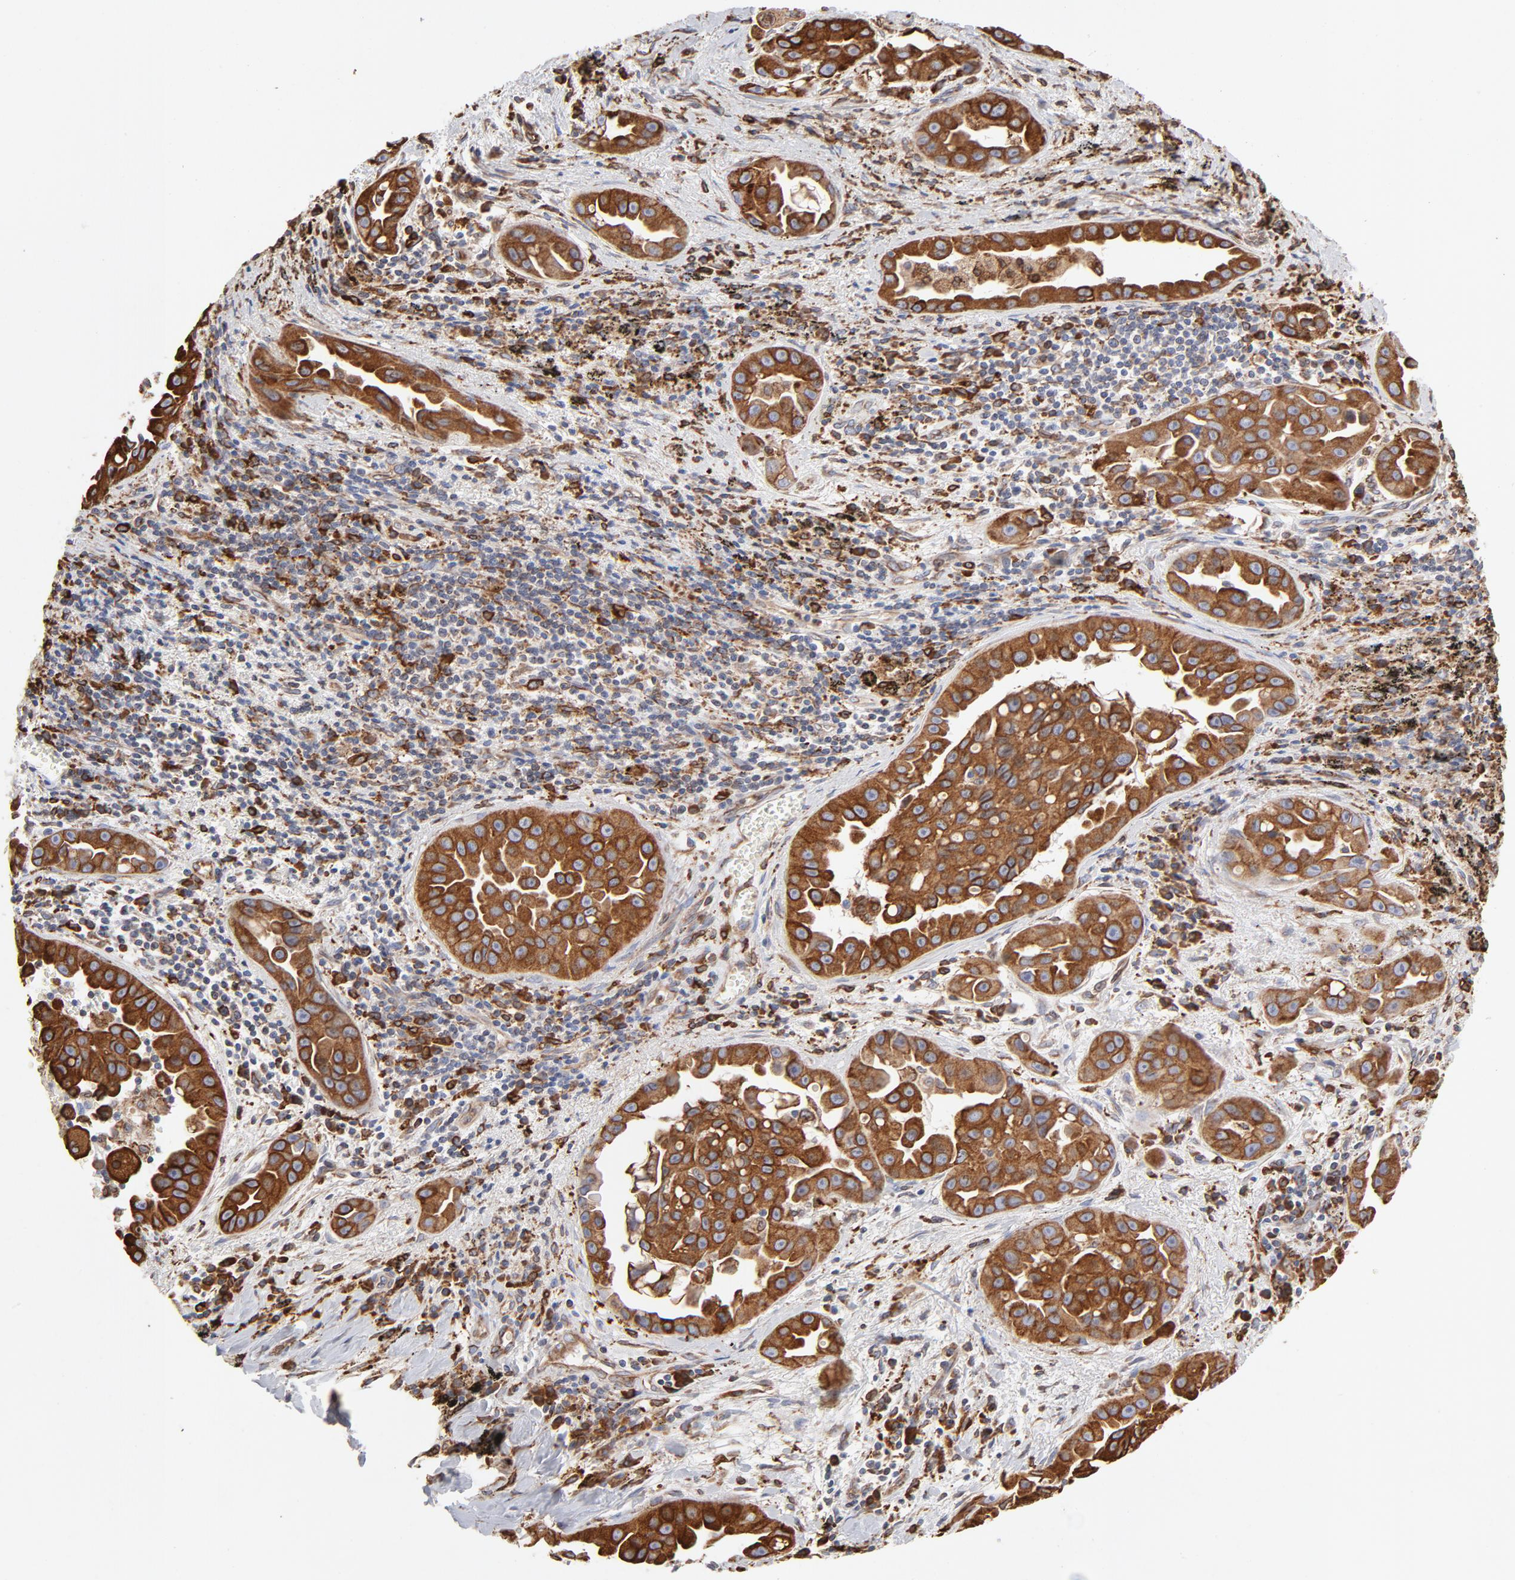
{"staining": {"intensity": "strong", "quantity": ">75%", "location": "cytoplasmic/membranous"}, "tissue": "lung cancer", "cell_type": "Tumor cells", "image_type": "cancer", "snomed": [{"axis": "morphology", "description": "Normal tissue, NOS"}, {"axis": "morphology", "description": "Adenocarcinoma, NOS"}, {"axis": "topography", "description": "Bronchus"}], "caption": "This is a micrograph of immunohistochemistry staining of lung cancer (adenocarcinoma), which shows strong expression in the cytoplasmic/membranous of tumor cells.", "gene": "CANX", "patient": {"sex": "male", "age": 68}}